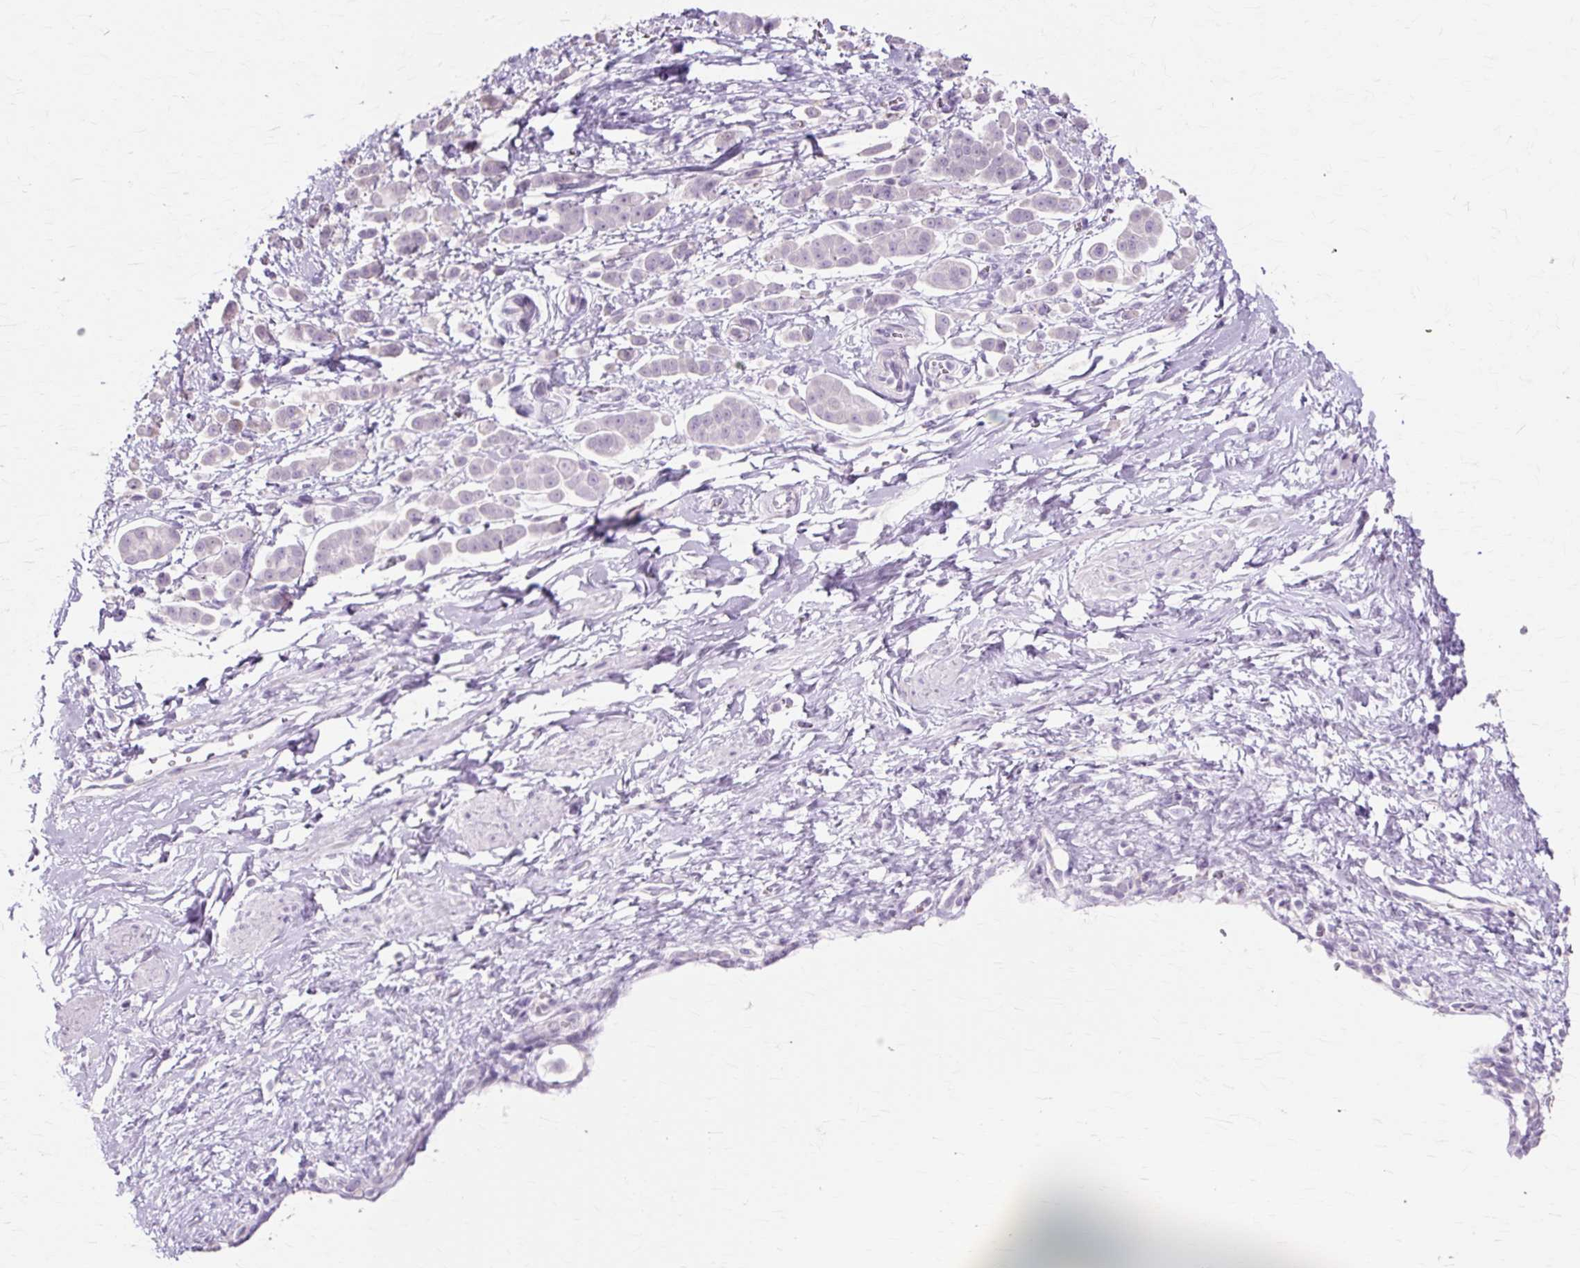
{"staining": {"intensity": "negative", "quantity": "none", "location": "none"}, "tissue": "pancreatic cancer", "cell_type": "Tumor cells", "image_type": "cancer", "snomed": [{"axis": "morphology", "description": "Normal tissue, NOS"}, {"axis": "morphology", "description": "Adenocarcinoma, NOS"}, {"axis": "topography", "description": "Pancreas"}], "caption": "An immunohistochemistry (IHC) photomicrograph of pancreatic cancer is shown. There is no staining in tumor cells of pancreatic cancer.", "gene": "IRX2", "patient": {"sex": "female", "age": 64}}